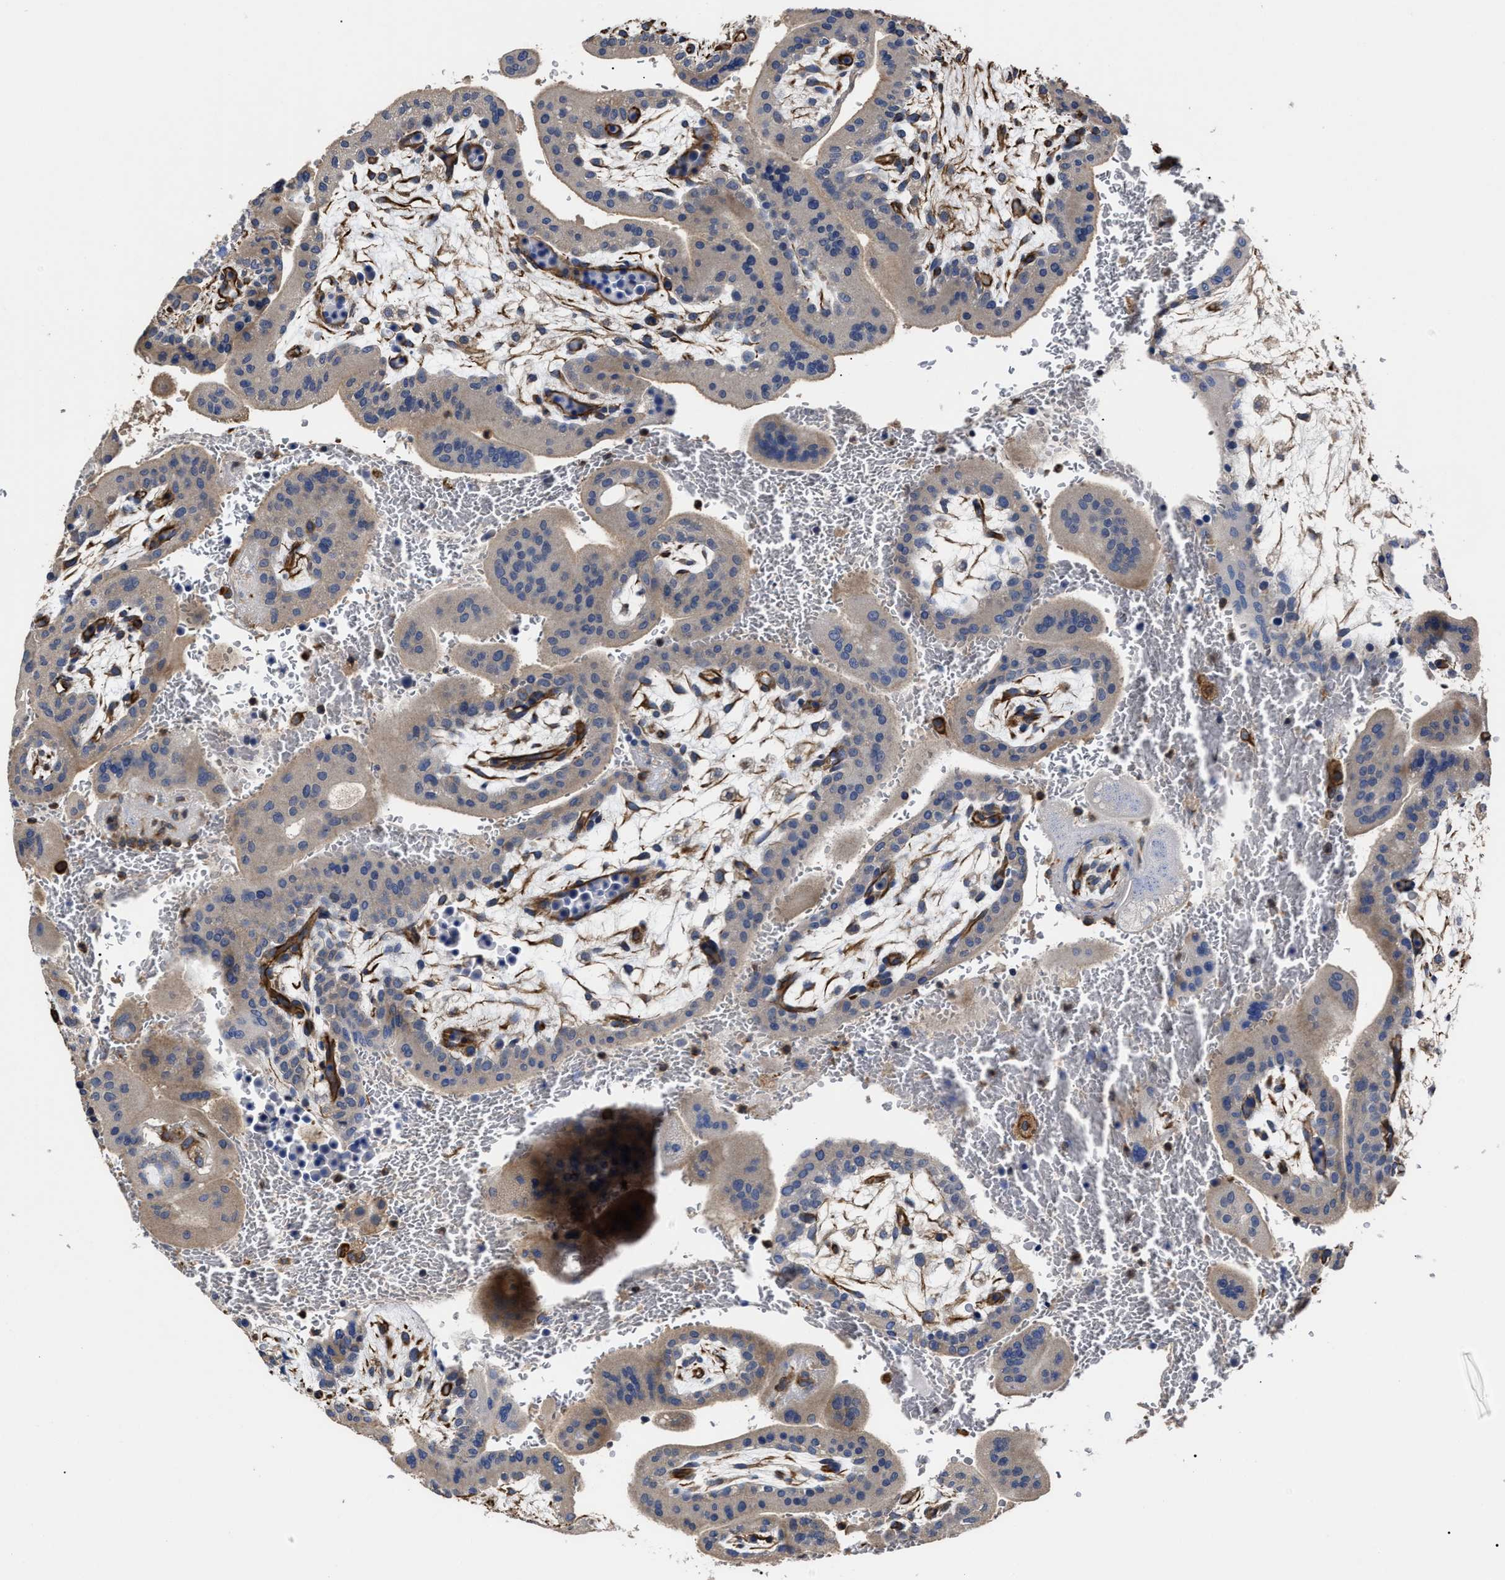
{"staining": {"intensity": "strong", "quantity": ">75%", "location": "cytoplasmic/membranous"}, "tissue": "placenta", "cell_type": "Decidual cells", "image_type": "normal", "snomed": [{"axis": "morphology", "description": "Normal tissue, NOS"}, {"axis": "topography", "description": "Placenta"}], "caption": "There is high levels of strong cytoplasmic/membranous positivity in decidual cells of benign placenta, as demonstrated by immunohistochemical staining (brown color).", "gene": "TSPAN33", "patient": {"sex": "female", "age": 35}}